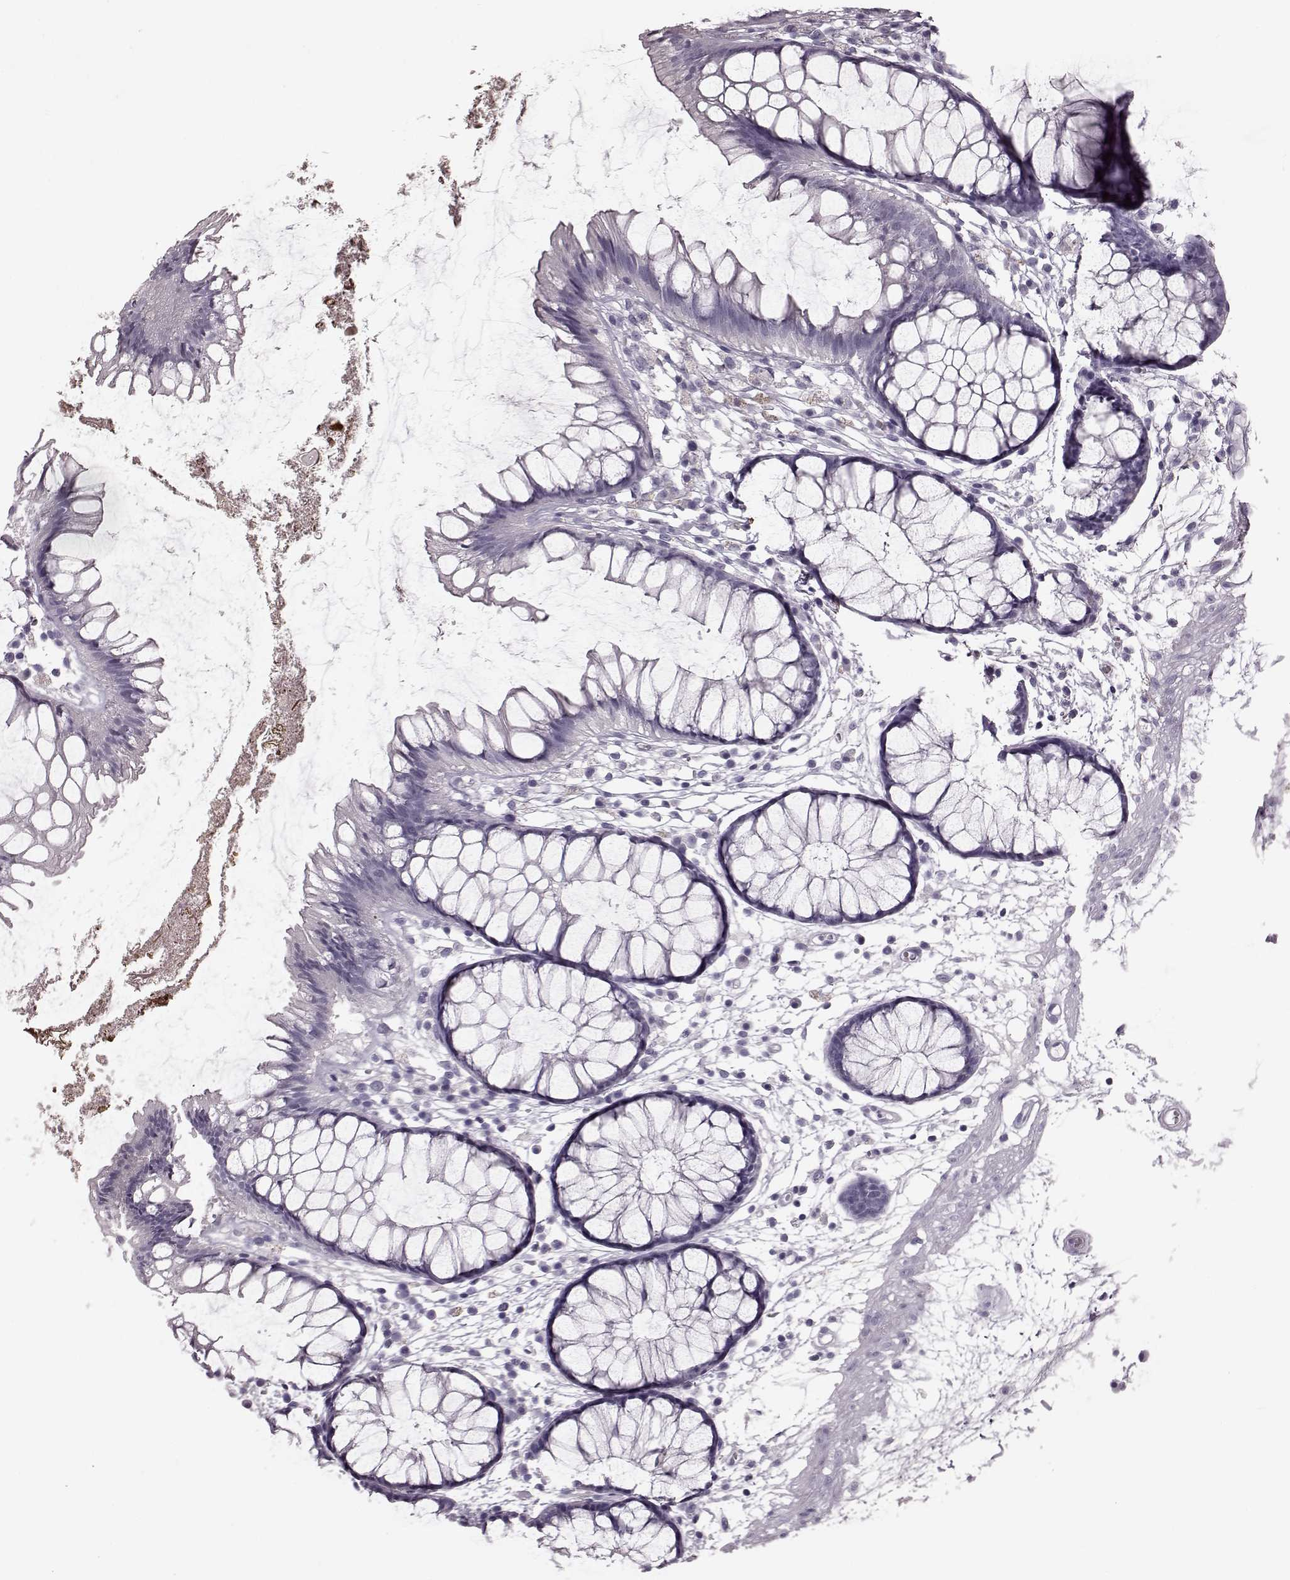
{"staining": {"intensity": "negative", "quantity": "none", "location": "none"}, "tissue": "colon", "cell_type": "Endothelial cells", "image_type": "normal", "snomed": [{"axis": "morphology", "description": "Normal tissue, NOS"}, {"axis": "morphology", "description": "Adenocarcinoma, NOS"}, {"axis": "topography", "description": "Colon"}], "caption": "Immunohistochemistry (IHC) histopathology image of unremarkable colon: human colon stained with DAB (3,3'-diaminobenzidine) shows no significant protein staining in endothelial cells. The staining was performed using DAB (3,3'-diaminobenzidine) to visualize the protein expression in brown, while the nuclei were stained in blue with hematoxylin (Magnification: 20x).", "gene": "CST7", "patient": {"sex": "male", "age": 65}}